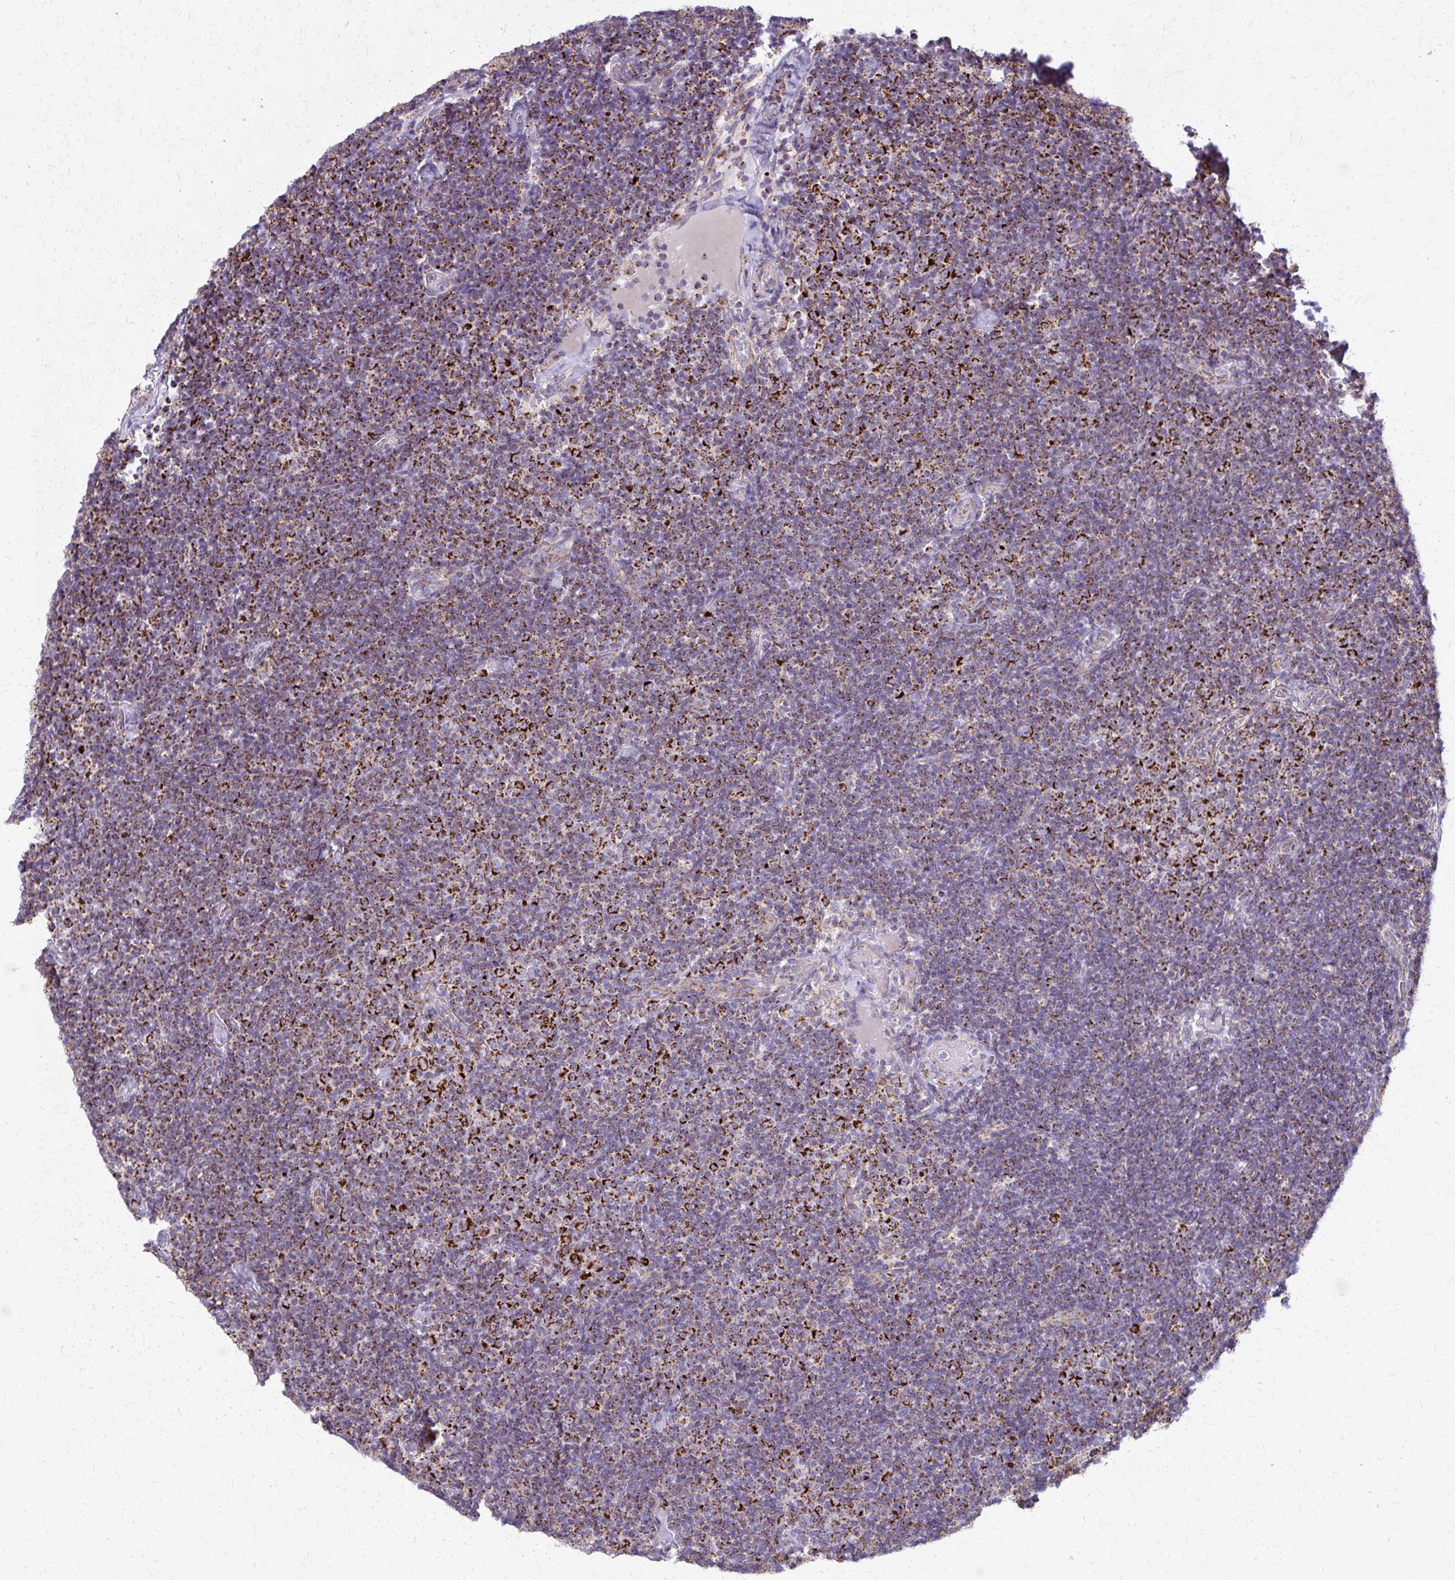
{"staining": {"intensity": "strong", "quantity": ">75%", "location": "cytoplasmic/membranous"}, "tissue": "lymphoma", "cell_type": "Tumor cells", "image_type": "cancer", "snomed": [{"axis": "morphology", "description": "Malignant lymphoma, non-Hodgkin's type, Low grade"}, {"axis": "topography", "description": "Lymph node"}], "caption": "Immunohistochemistry (DAB) staining of human malignant lymphoma, non-Hodgkin's type (low-grade) demonstrates strong cytoplasmic/membranous protein positivity in approximately >75% of tumor cells.", "gene": "TVP23A", "patient": {"sex": "male", "age": 81}}